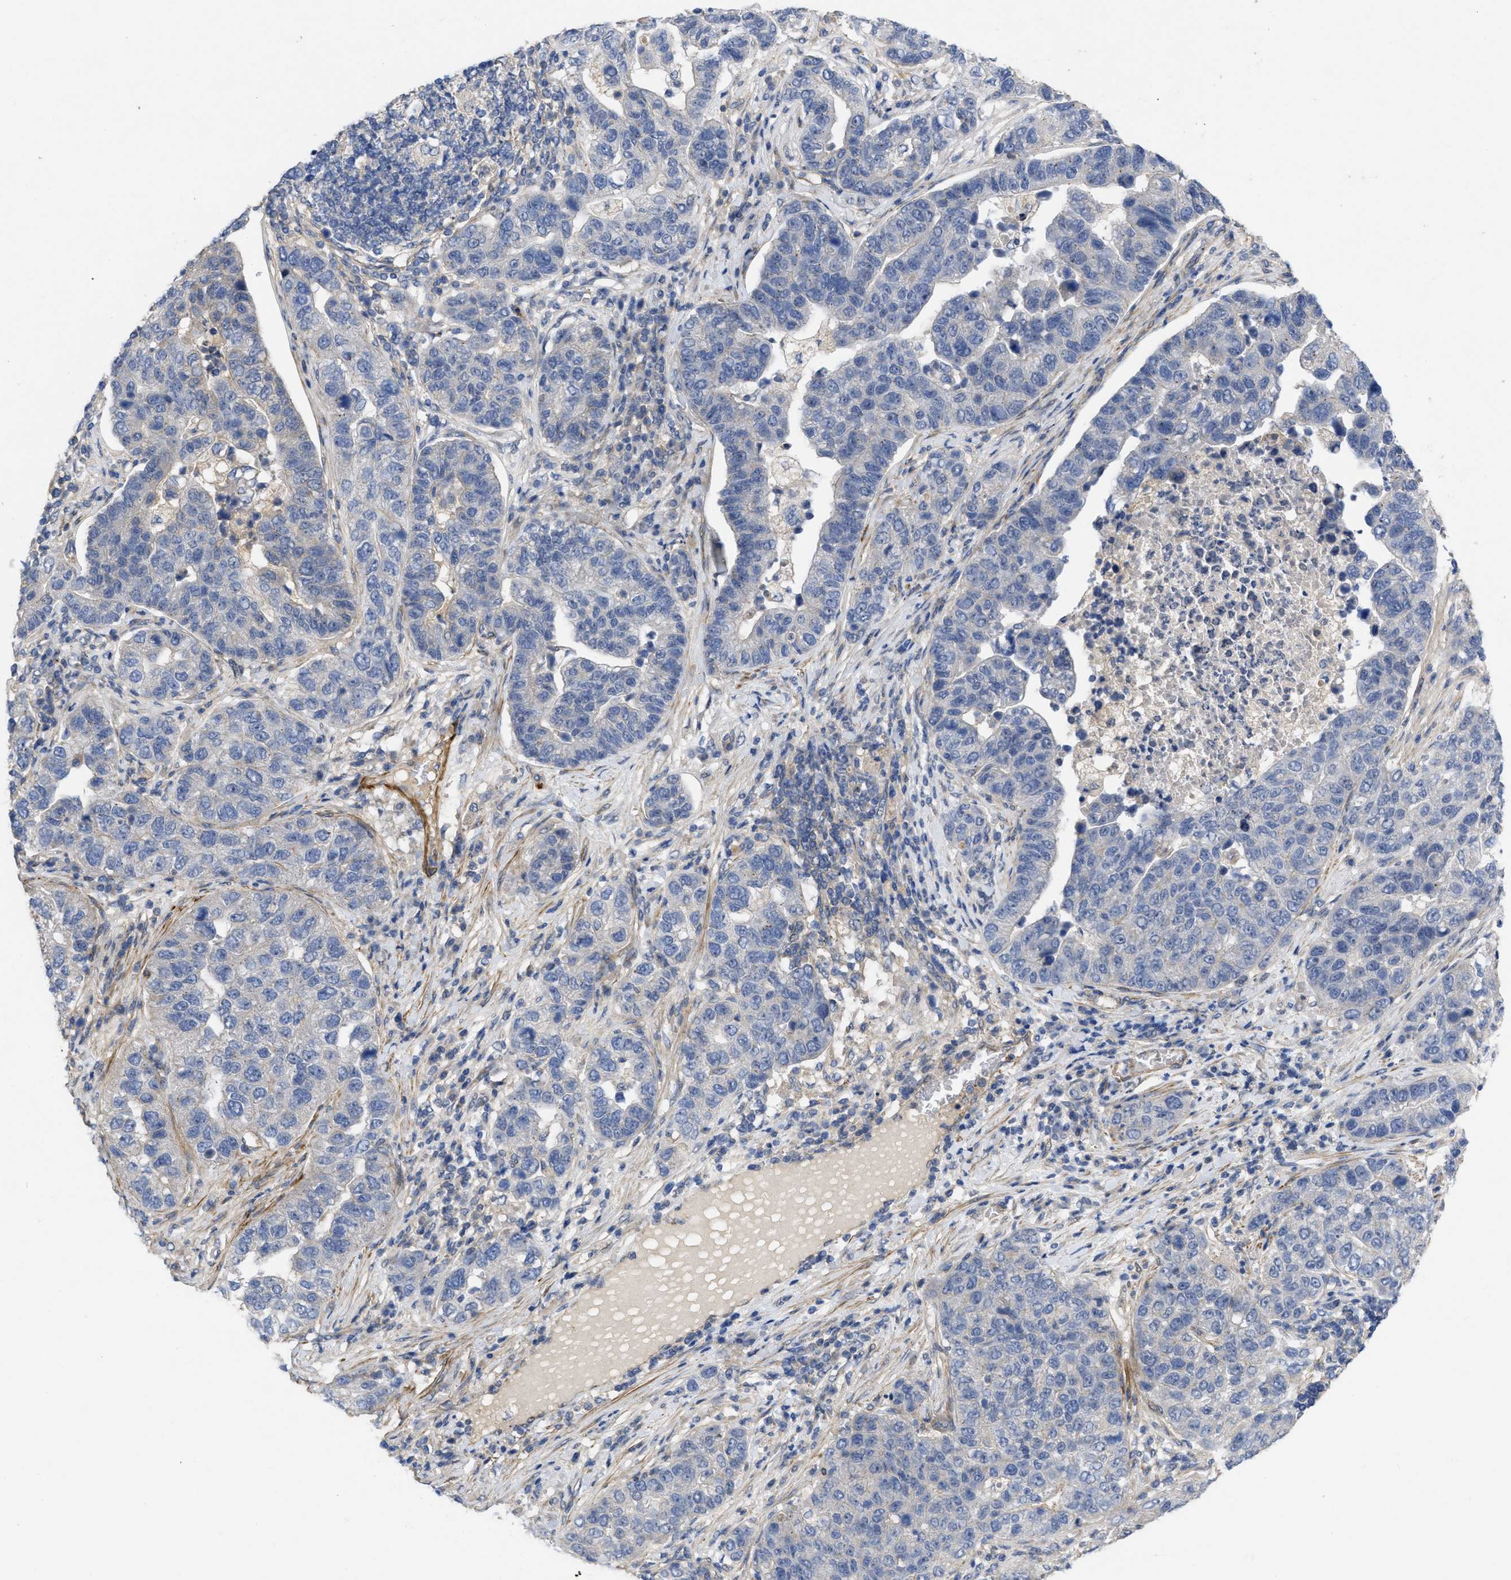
{"staining": {"intensity": "negative", "quantity": "none", "location": "none"}, "tissue": "pancreatic cancer", "cell_type": "Tumor cells", "image_type": "cancer", "snomed": [{"axis": "morphology", "description": "Adenocarcinoma, NOS"}, {"axis": "topography", "description": "Pancreas"}], "caption": "IHC photomicrograph of pancreatic cancer (adenocarcinoma) stained for a protein (brown), which shows no positivity in tumor cells. (Immunohistochemistry, brightfield microscopy, high magnification).", "gene": "ARHGEF26", "patient": {"sex": "female", "age": 61}}